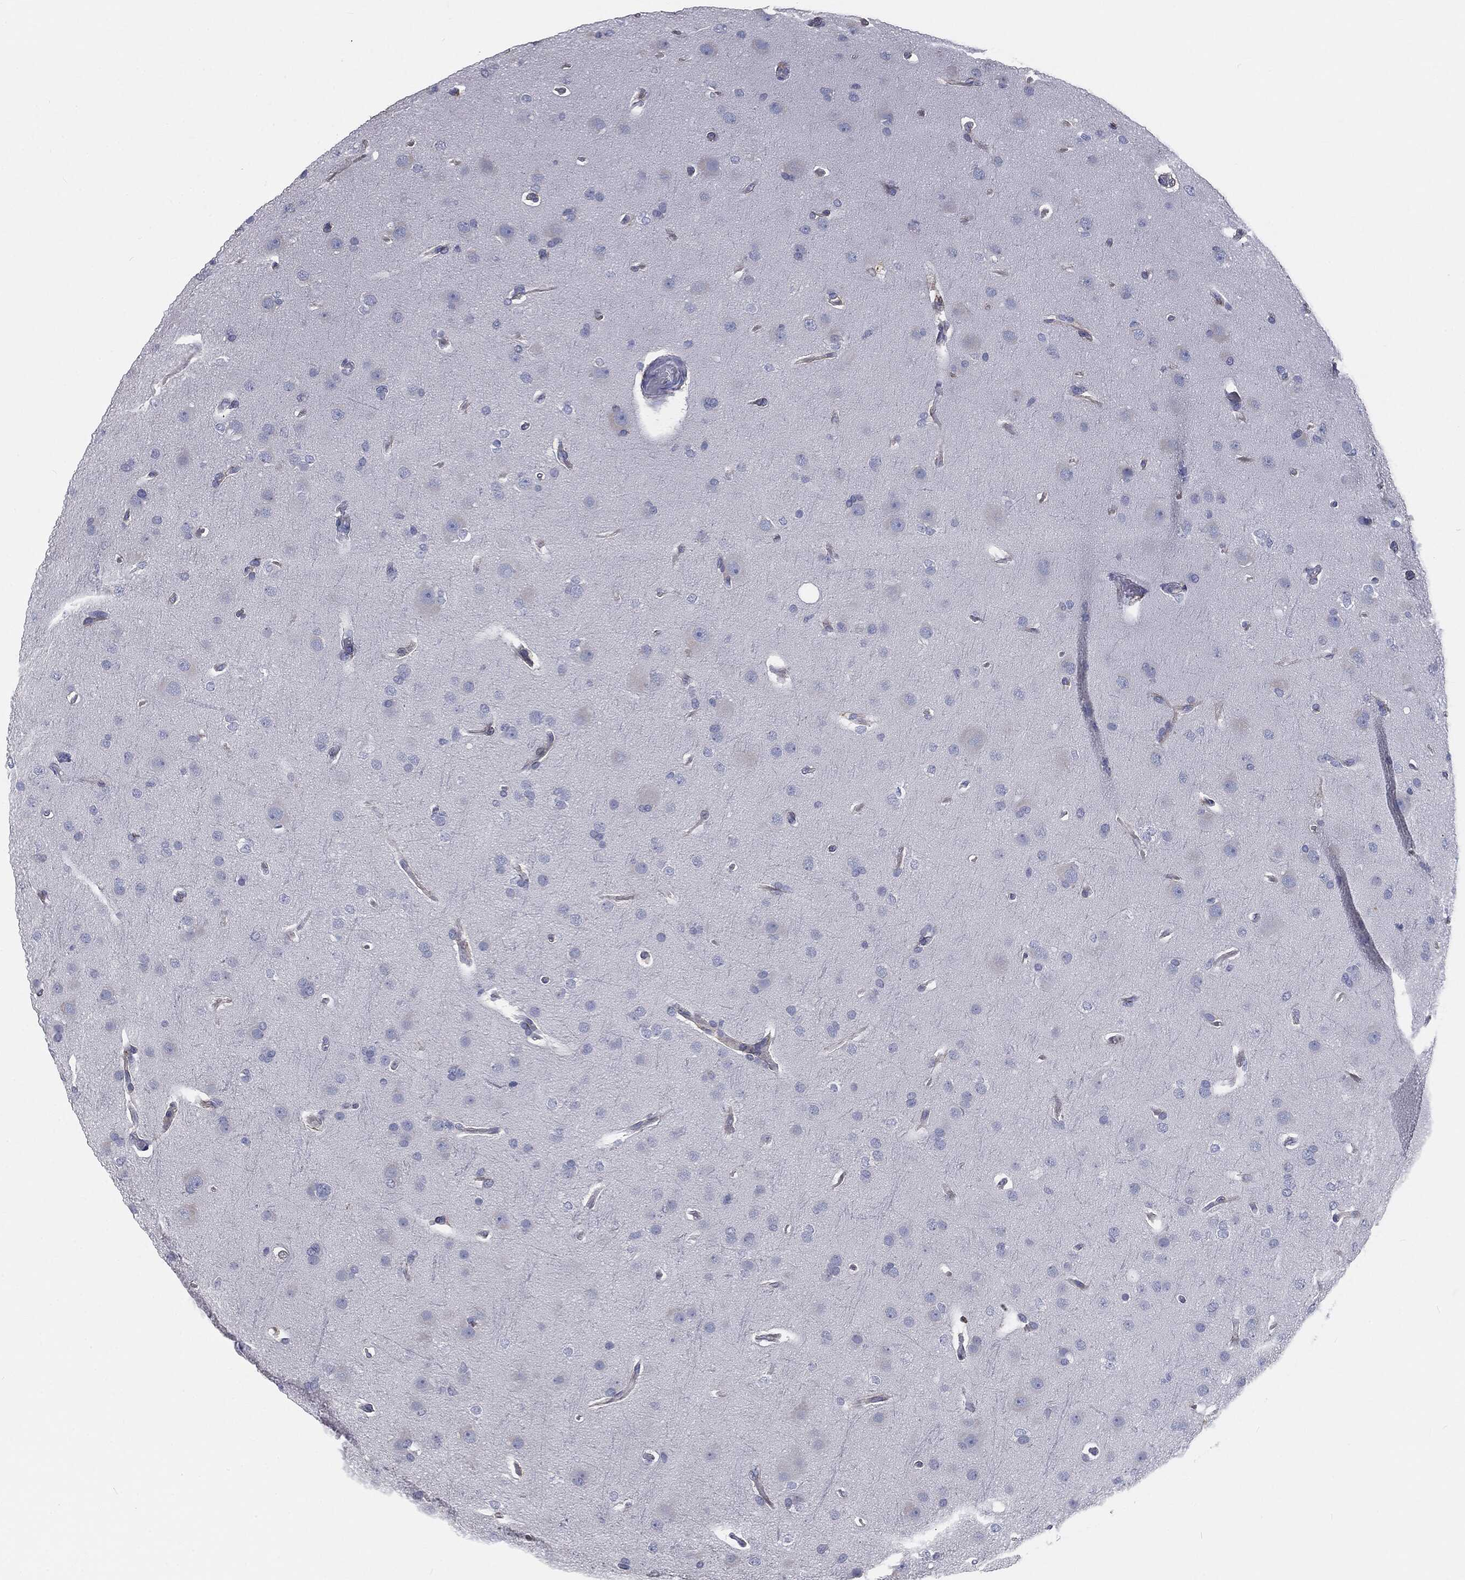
{"staining": {"intensity": "negative", "quantity": "none", "location": "none"}, "tissue": "glioma", "cell_type": "Tumor cells", "image_type": "cancer", "snomed": [{"axis": "morphology", "description": "Glioma, malignant, Low grade"}, {"axis": "topography", "description": "Brain"}], "caption": "Immunohistochemistry (IHC) micrograph of human glioma stained for a protein (brown), which reveals no staining in tumor cells. Brightfield microscopy of immunohistochemistry (IHC) stained with DAB (3,3'-diaminobenzidine) (brown) and hematoxylin (blue), captured at high magnification.", "gene": "CAV3", "patient": {"sex": "male", "age": 41}}